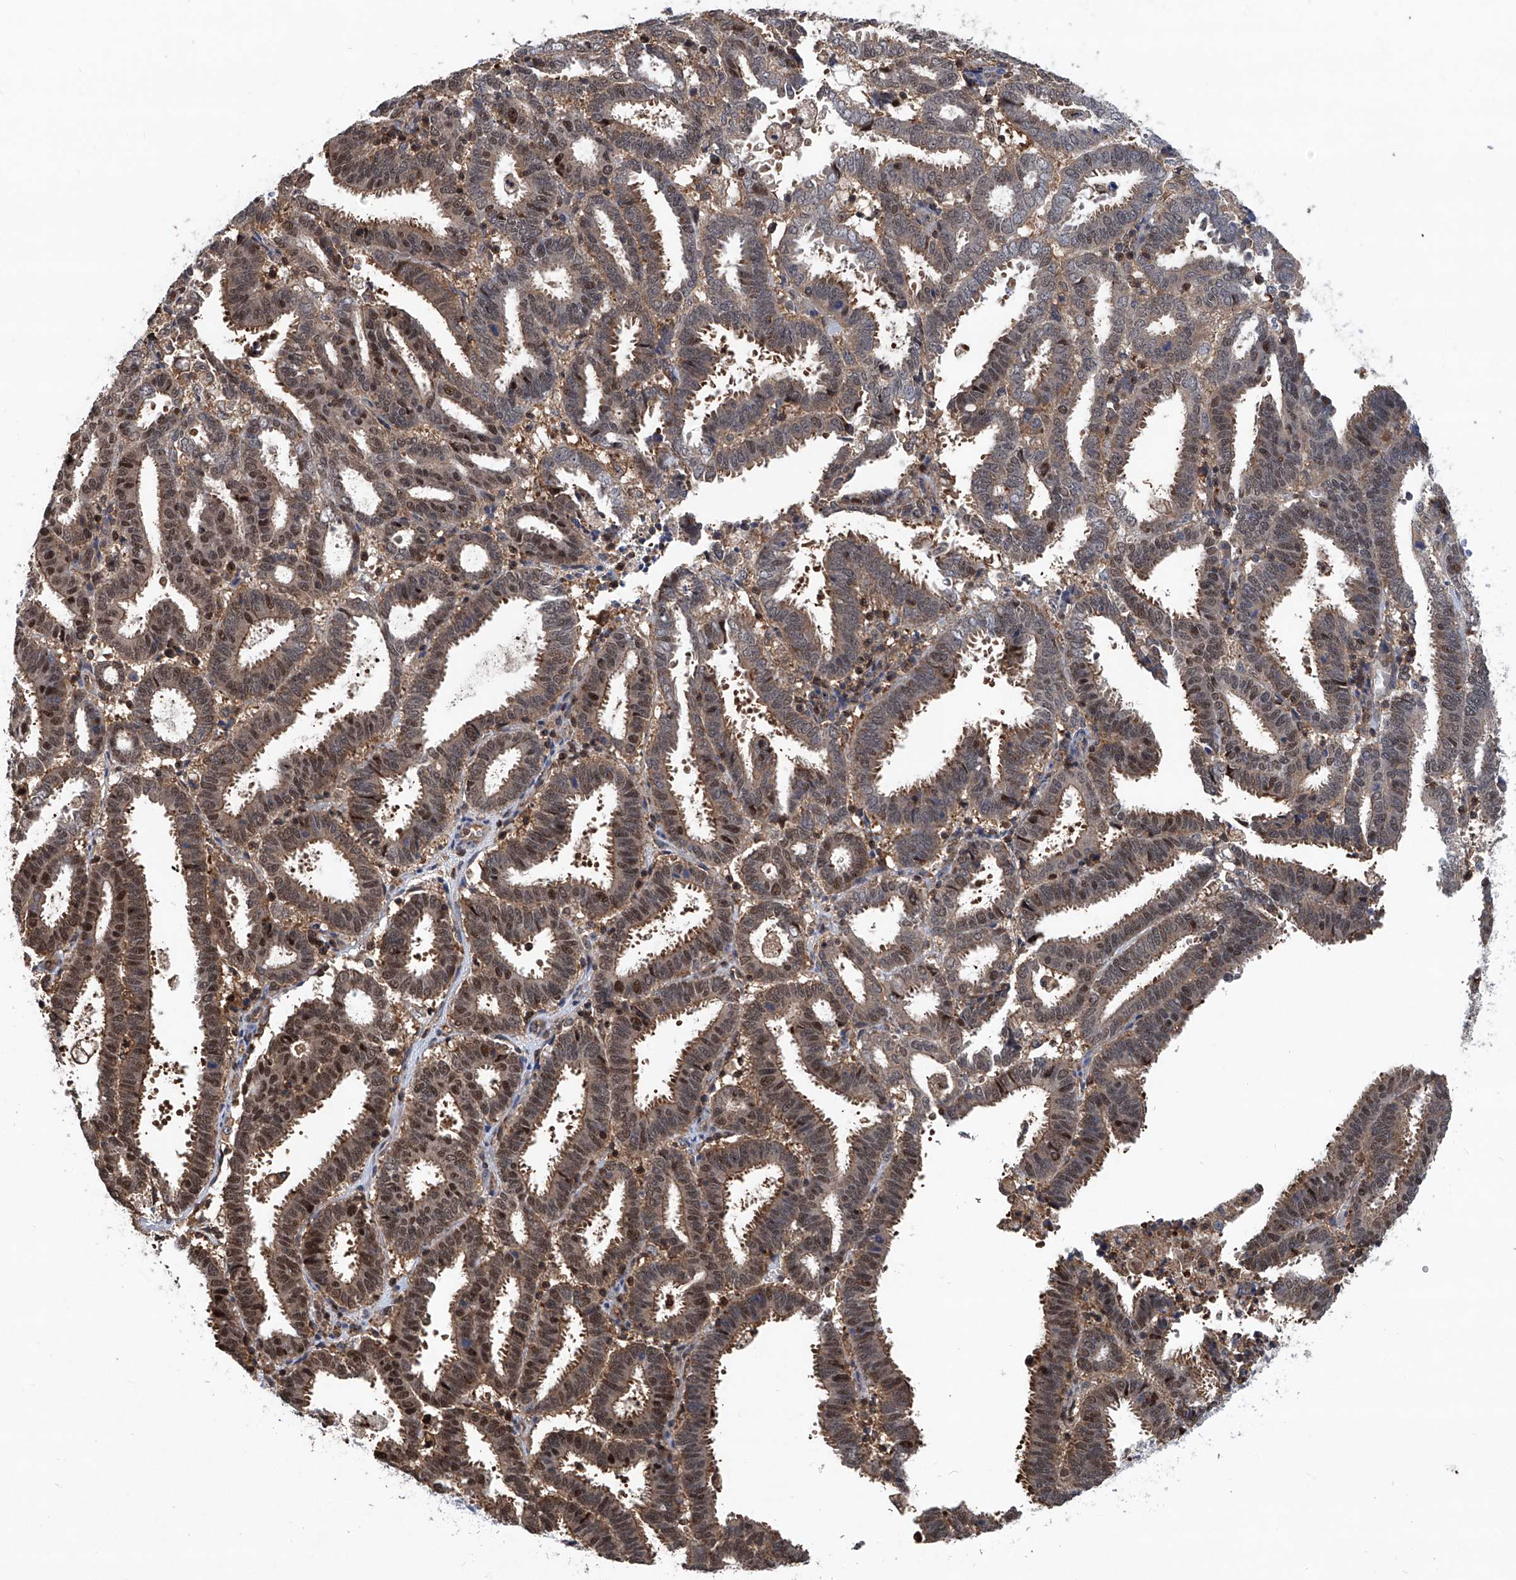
{"staining": {"intensity": "moderate", "quantity": ">75%", "location": "cytoplasmic/membranous,nuclear"}, "tissue": "endometrial cancer", "cell_type": "Tumor cells", "image_type": "cancer", "snomed": [{"axis": "morphology", "description": "Adenocarcinoma, NOS"}, {"axis": "topography", "description": "Uterus"}], "caption": "Moderate cytoplasmic/membranous and nuclear protein staining is appreciated in about >75% of tumor cells in endometrial adenocarcinoma.", "gene": "NT5C3A", "patient": {"sex": "female", "age": 83}}